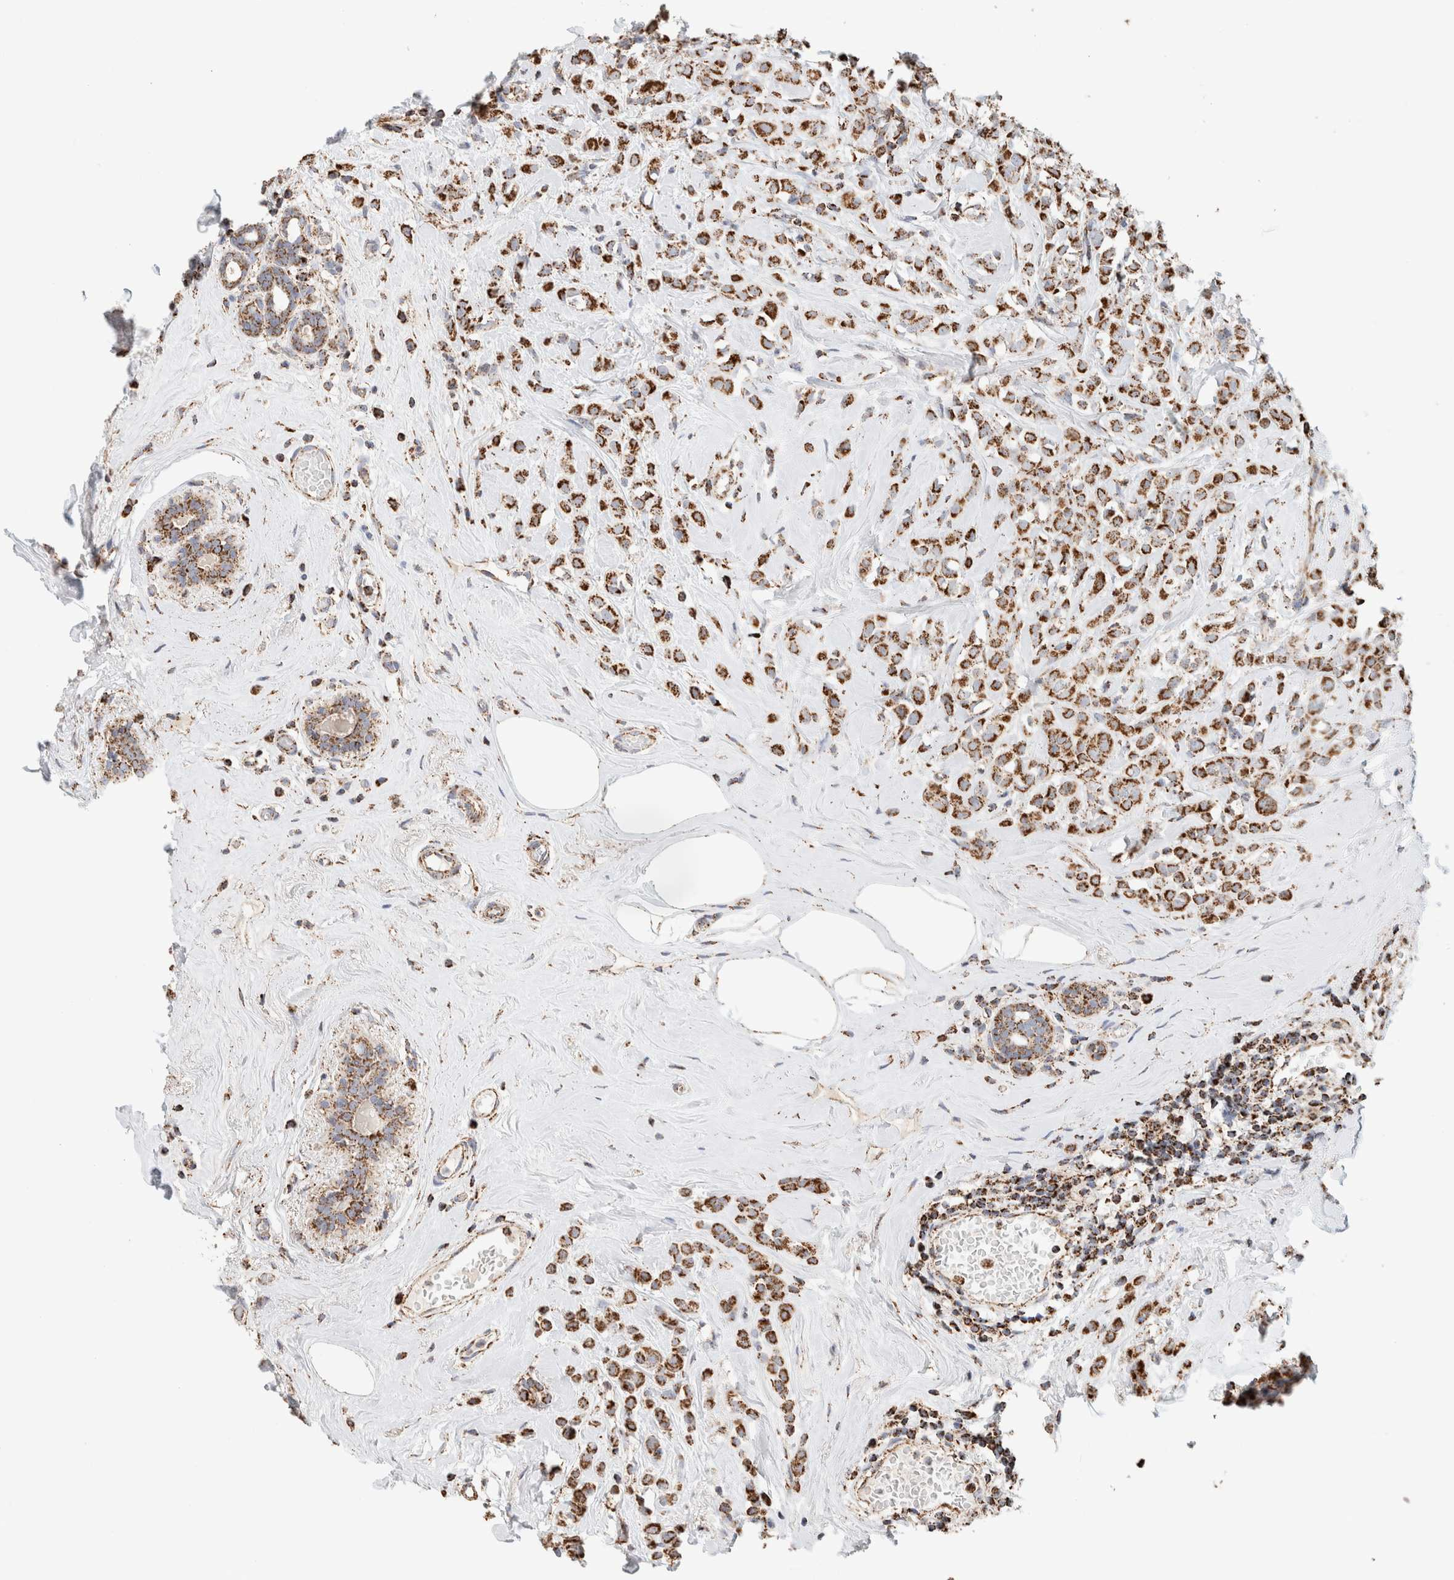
{"staining": {"intensity": "strong", "quantity": ">75%", "location": "cytoplasmic/membranous"}, "tissue": "breast cancer", "cell_type": "Tumor cells", "image_type": "cancer", "snomed": [{"axis": "morphology", "description": "Lobular carcinoma"}, {"axis": "topography", "description": "Breast"}], "caption": "Immunohistochemical staining of human breast cancer (lobular carcinoma) shows strong cytoplasmic/membranous protein expression in approximately >75% of tumor cells.", "gene": "C1QBP", "patient": {"sex": "female", "age": 47}}